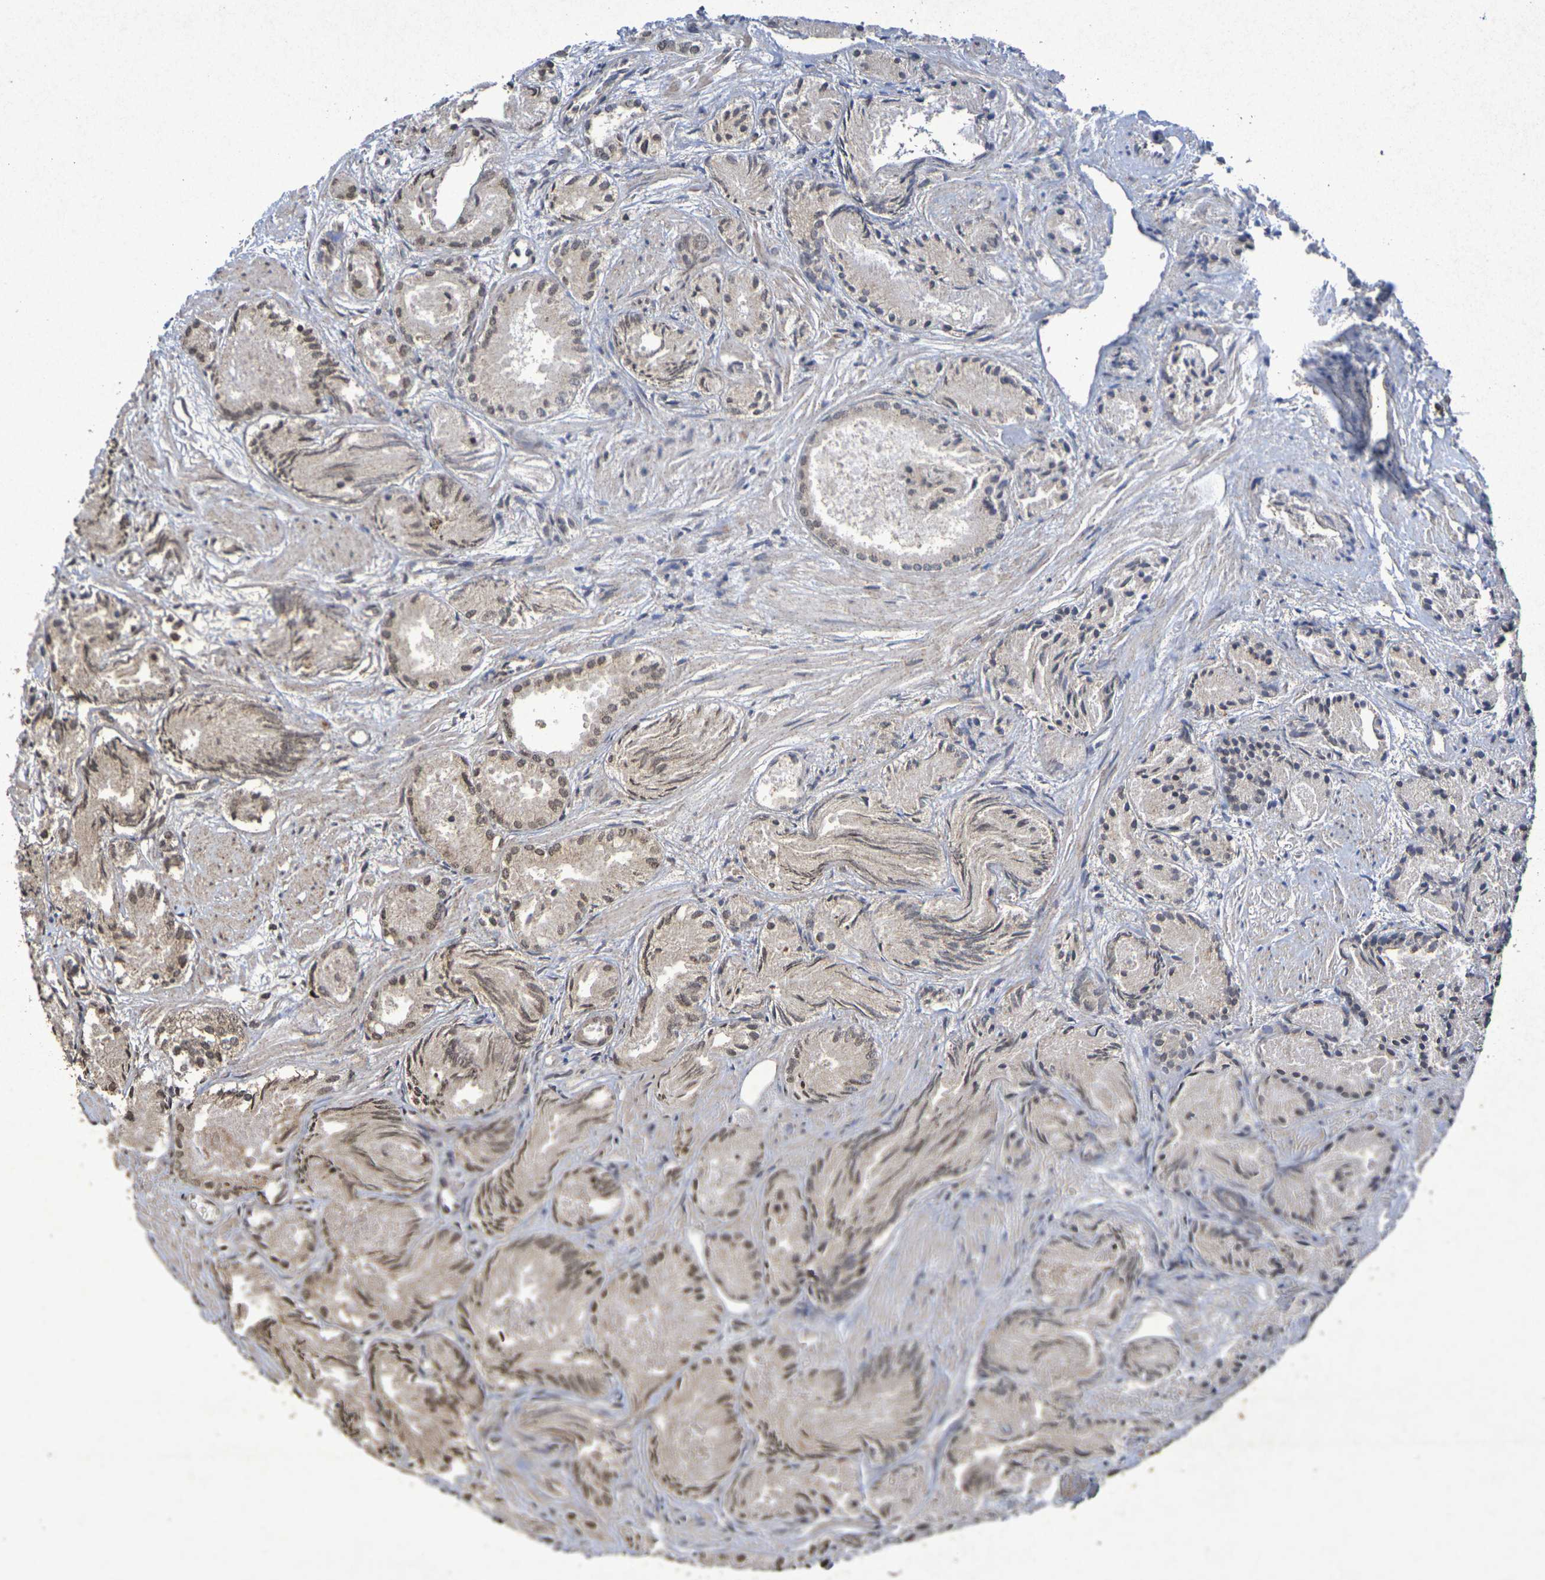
{"staining": {"intensity": "weak", "quantity": ">75%", "location": "cytoplasmic/membranous,nuclear"}, "tissue": "prostate cancer", "cell_type": "Tumor cells", "image_type": "cancer", "snomed": [{"axis": "morphology", "description": "Adenocarcinoma, Low grade"}, {"axis": "topography", "description": "Prostate"}], "caption": "Prostate cancer (low-grade adenocarcinoma) tissue exhibits weak cytoplasmic/membranous and nuclear positivity in approximately >75% of tumor cells, visualized by immunohistochemistry.", "gene": "GUCY1A2", "patient": {"sex": "male", "age": 72}}